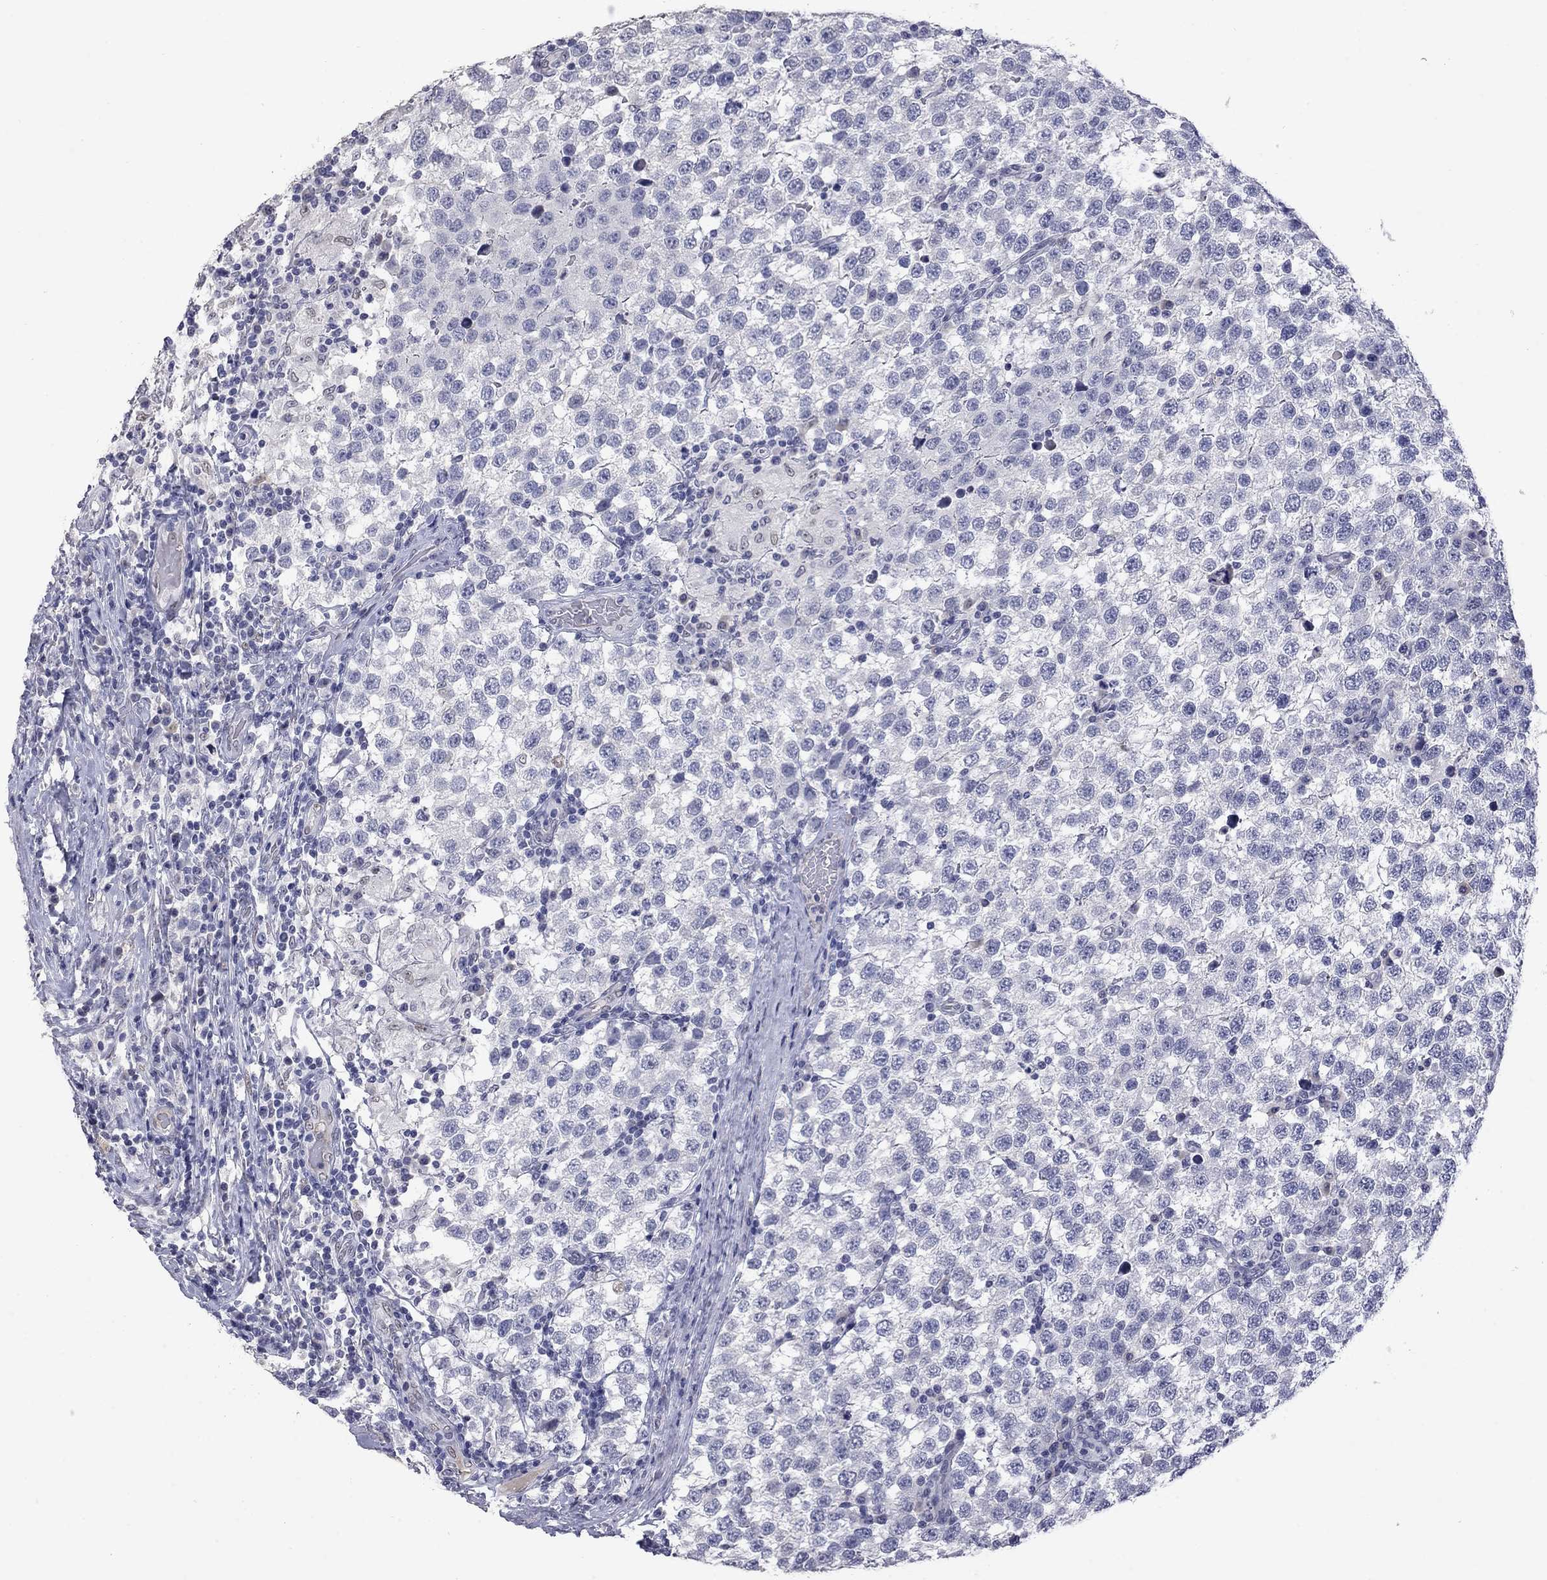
{"staining": {"intensity": "negative", "quantity": "none", "location": "none"}, "tissue": "testis cancer", "cell_type": "Tumor cells", "image_type": "cancer", "snomed": [{"axis": "morphology", "description": "Seminoma, NOS"}, {"axis": "topography", "description": "Testis"}], "caption": "Immunohistochemistry (IHC) histopathology image of testis seminoma stained for a protein (brown), which demonstrates no positivity in tumor cells. The staining is performed using DAB brown chromogen with nuclei counter-stained in using hematoxylin.", "gene": "SLC51A", "patient": {"sex": "male", "age": 34}}